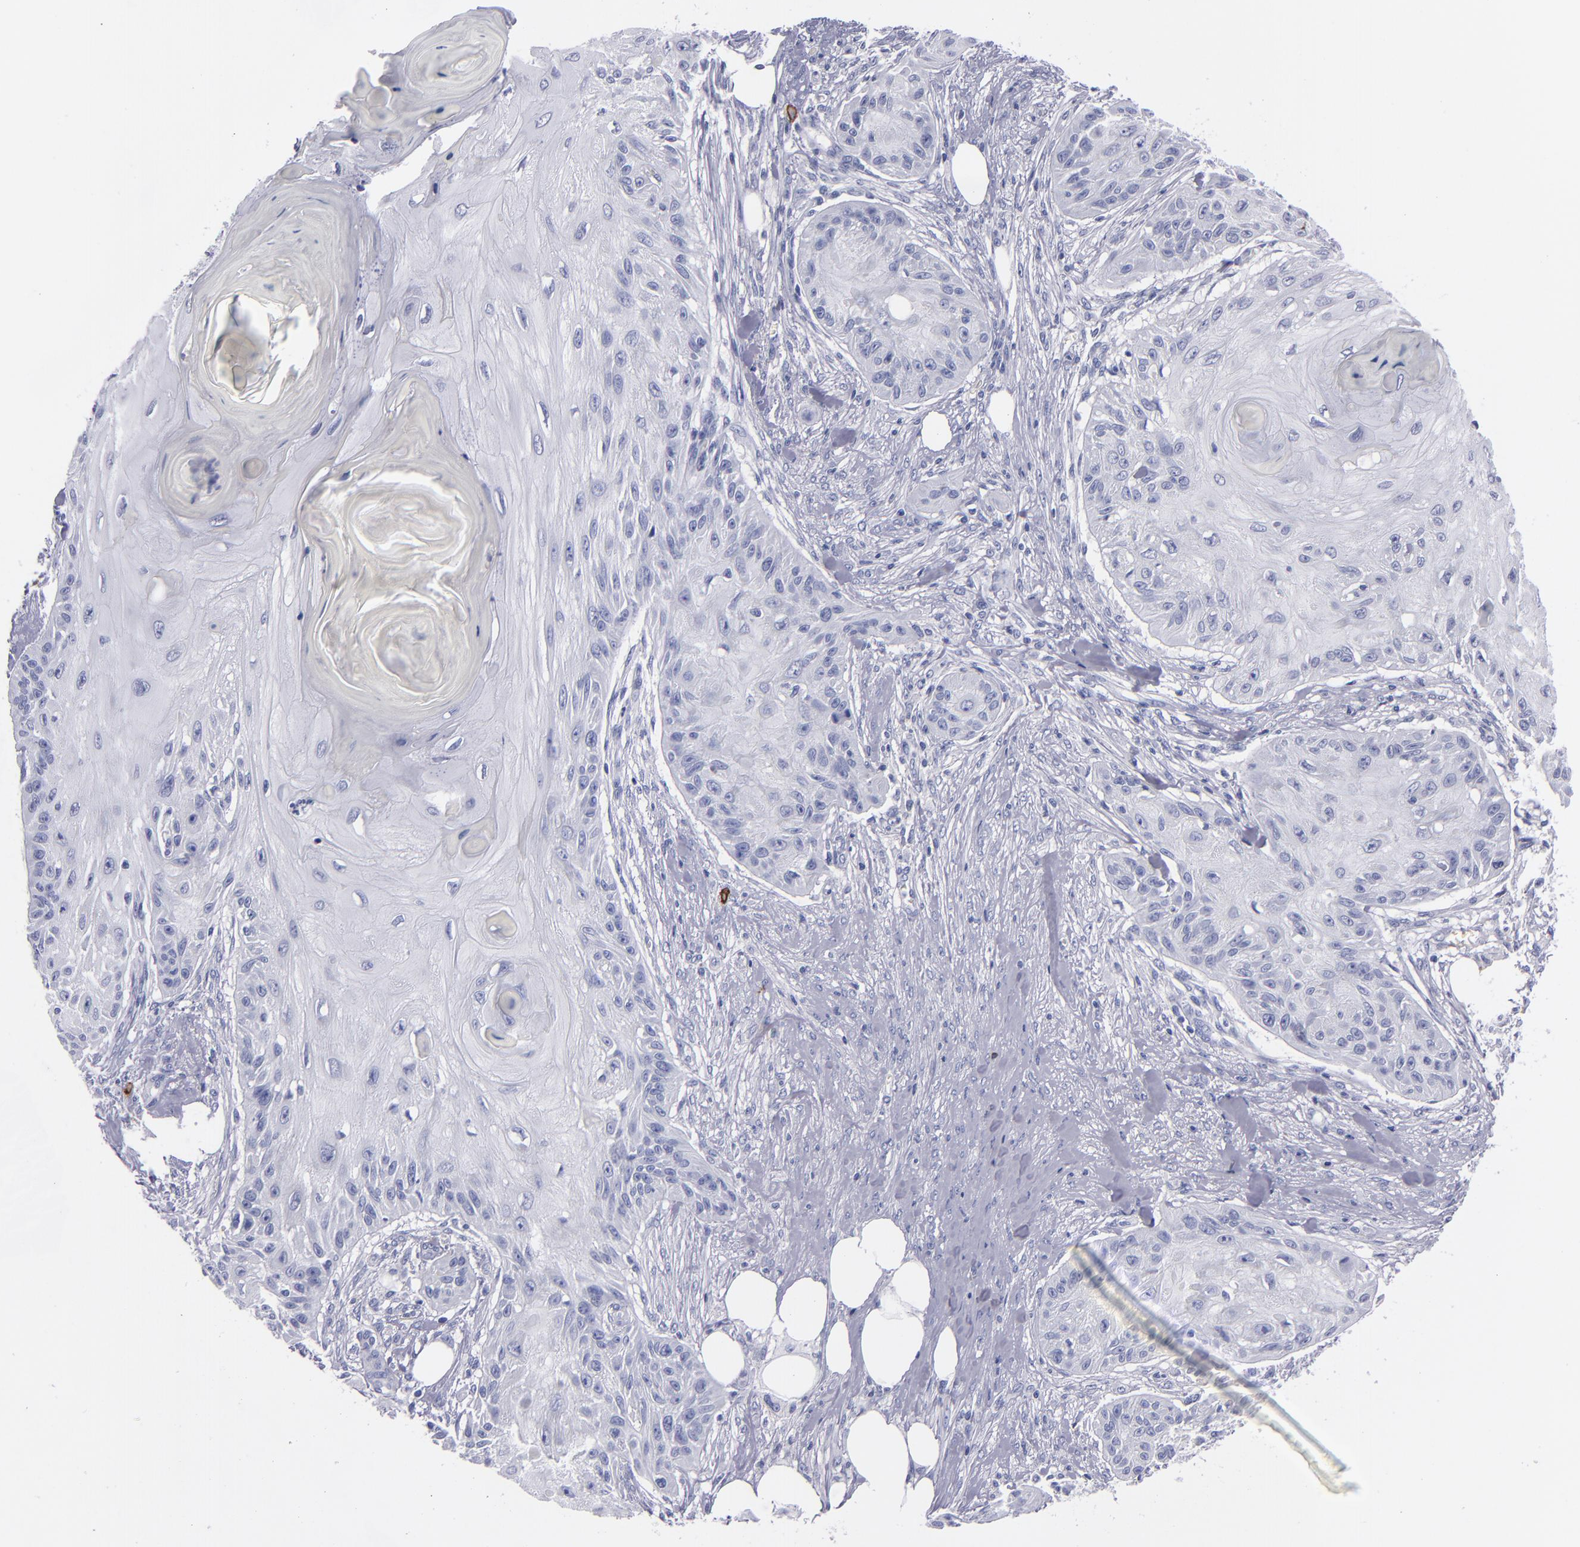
{"staining": {"intensity": "negative", "quantity": "none", "location": "none"}, "tissue": "skin cancer", "cell_type": "Tumor cells", "image_type": "cancer", "snomed": [{"axis": "morphology", "description": "Squamous cell carcinoma, NOS"}, {"axis": "topography", "description": "Skin"}], "caption": "A high-resolution image shows immunohistochemistry staining of skin cancer, which demonstrates no significant positivity in tumor cells. The staining is performed using DAB brown chromogen with nuclei counter-stained in using hematoxylin.", "gene": "CD38", "patient": {"sex": "female", "age": 88}}